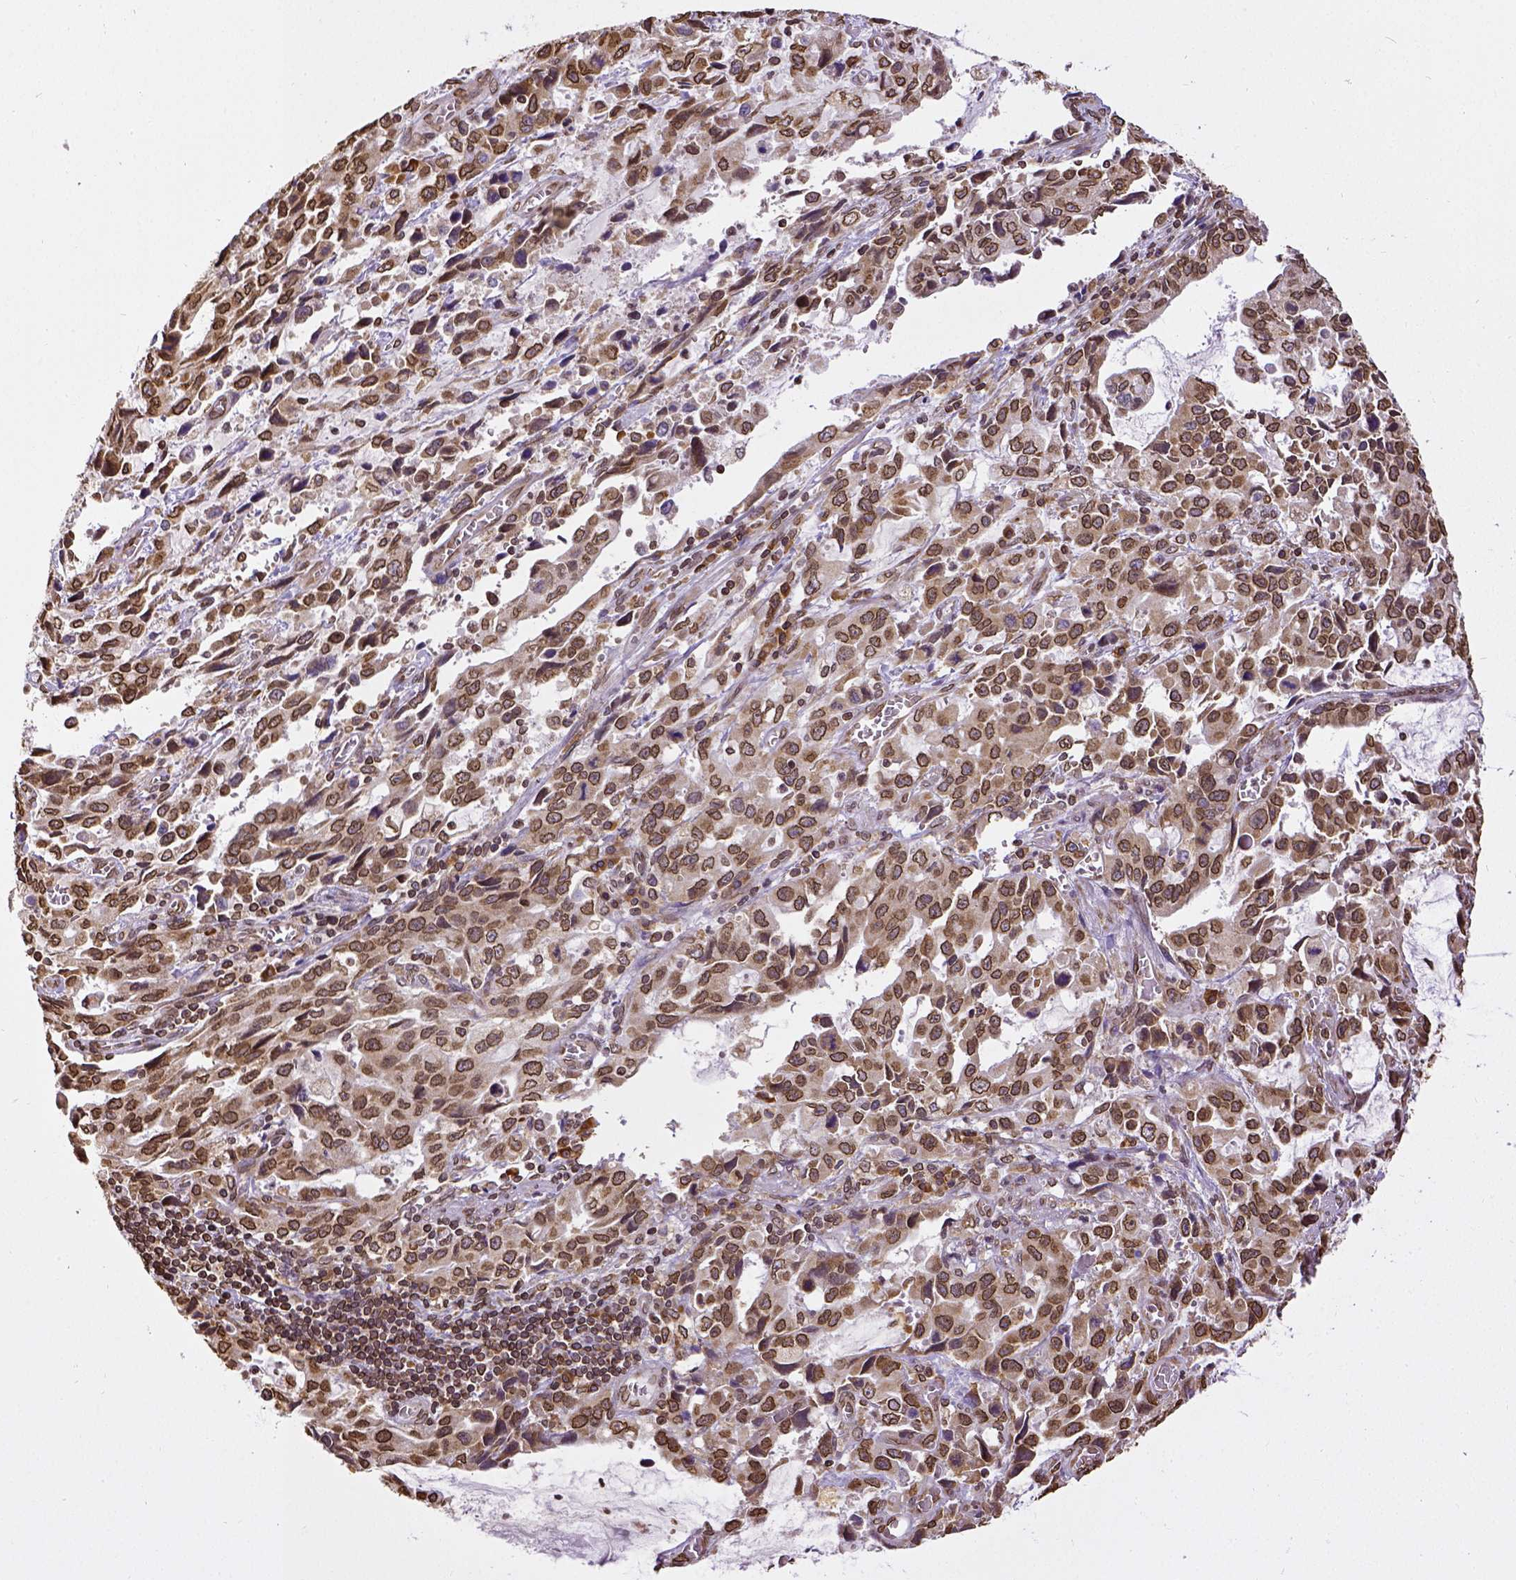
{"staining": {"intensity": "strong", "quantity": ">75%", "location": "cytoplasmic/membranous,nuclear"}, "tissue": "stomach cancer", "cell_type": "Tumor cells", "image_type": "cancer", "snomed": [{"axis": "morphology", "description": "Adenocarcinoma, NOS"}, {"axis": "topography", "description": "Stomach, upper"}], "caption": "DAB immunohistochemical staining of human adenocarcinoma (stomach) displays strong cytoplasmic/membranous and nuclear protein expression in about >75% of tumor cells.", "gene": "MTDH", "patient": {"sex": "male", "age": 85}}